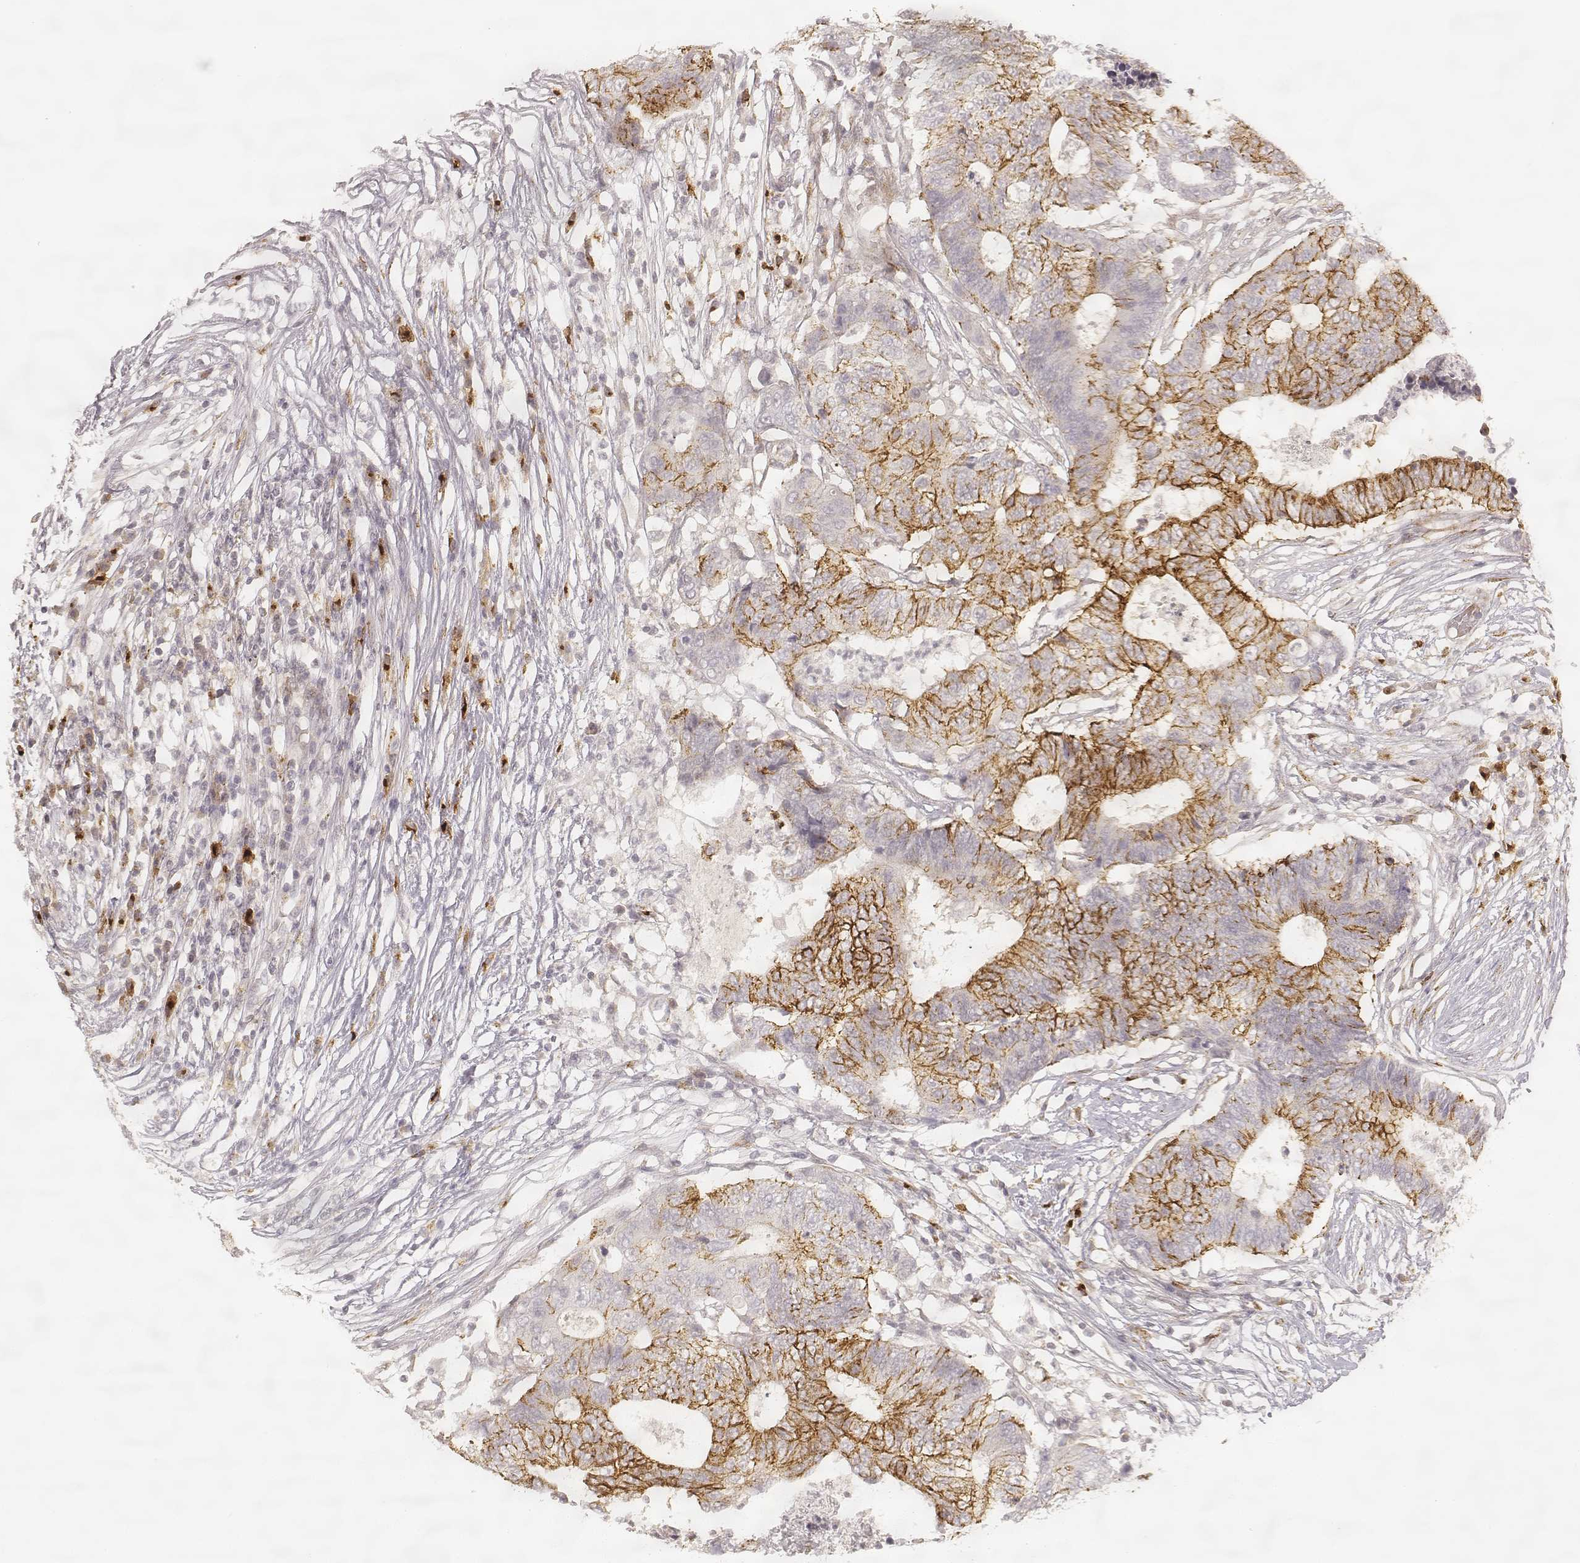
{"staining": {"intensity": "moderate", "quantity": "25%-75%", "location": "cytoplasmic/membranous"}, "tissue": "colorectal cancer", "cell_type": "Tumor cells", "image_type": "cancer", "snomed": [{"axis": "morphology", "description": "Adenocarcinoma, NOS"}, {"axis": "topography", "description": "Colon"}], "caption": "A brown stain highlights moderate cytoplasmic/membranous positivity of a protein in colorectal adenocarcinoma tumor cells.", "gene": "GORASP2", "patient": {"sex": "female", "age": 48}}